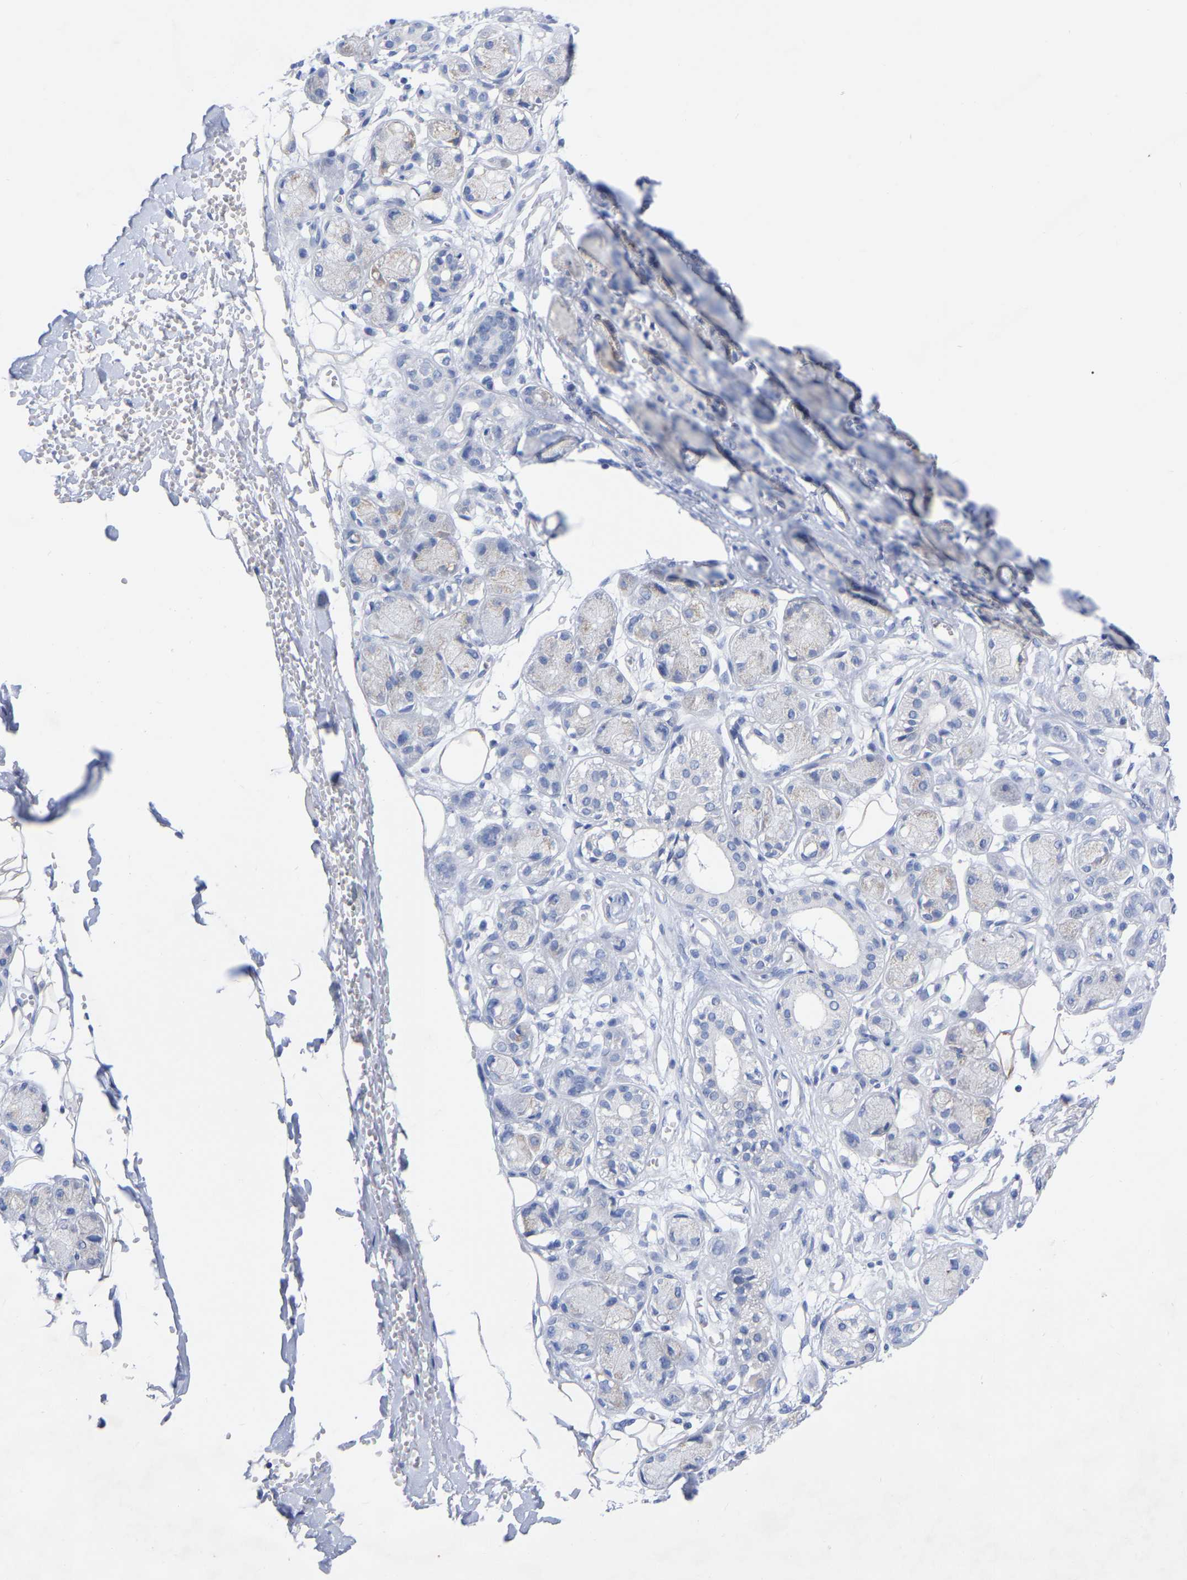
{"staining": {"intensity": "negative", "quantity": "none", "location": "none"}, "tissue": "adipose tissue", "cell_type": "Adipocytes", "image_type": "normal", "snomed": [{"axis": "morphology", "description": "Normal tissue, NOS"}, {"axis": "morphology", "description": "Inflammation, NOS"}, {"axis": "topography", "description": "Salivary gland"}, {"axis": "topography", "description": "Peripheral nerve tissue"}], "caption": "Adipose tissue stained for a protein using immunohistochemistry (IHC) exhibits no positivity adipocytes.", "gene": "ZNF629", "patient": {"sex": "female", "age": 75}}